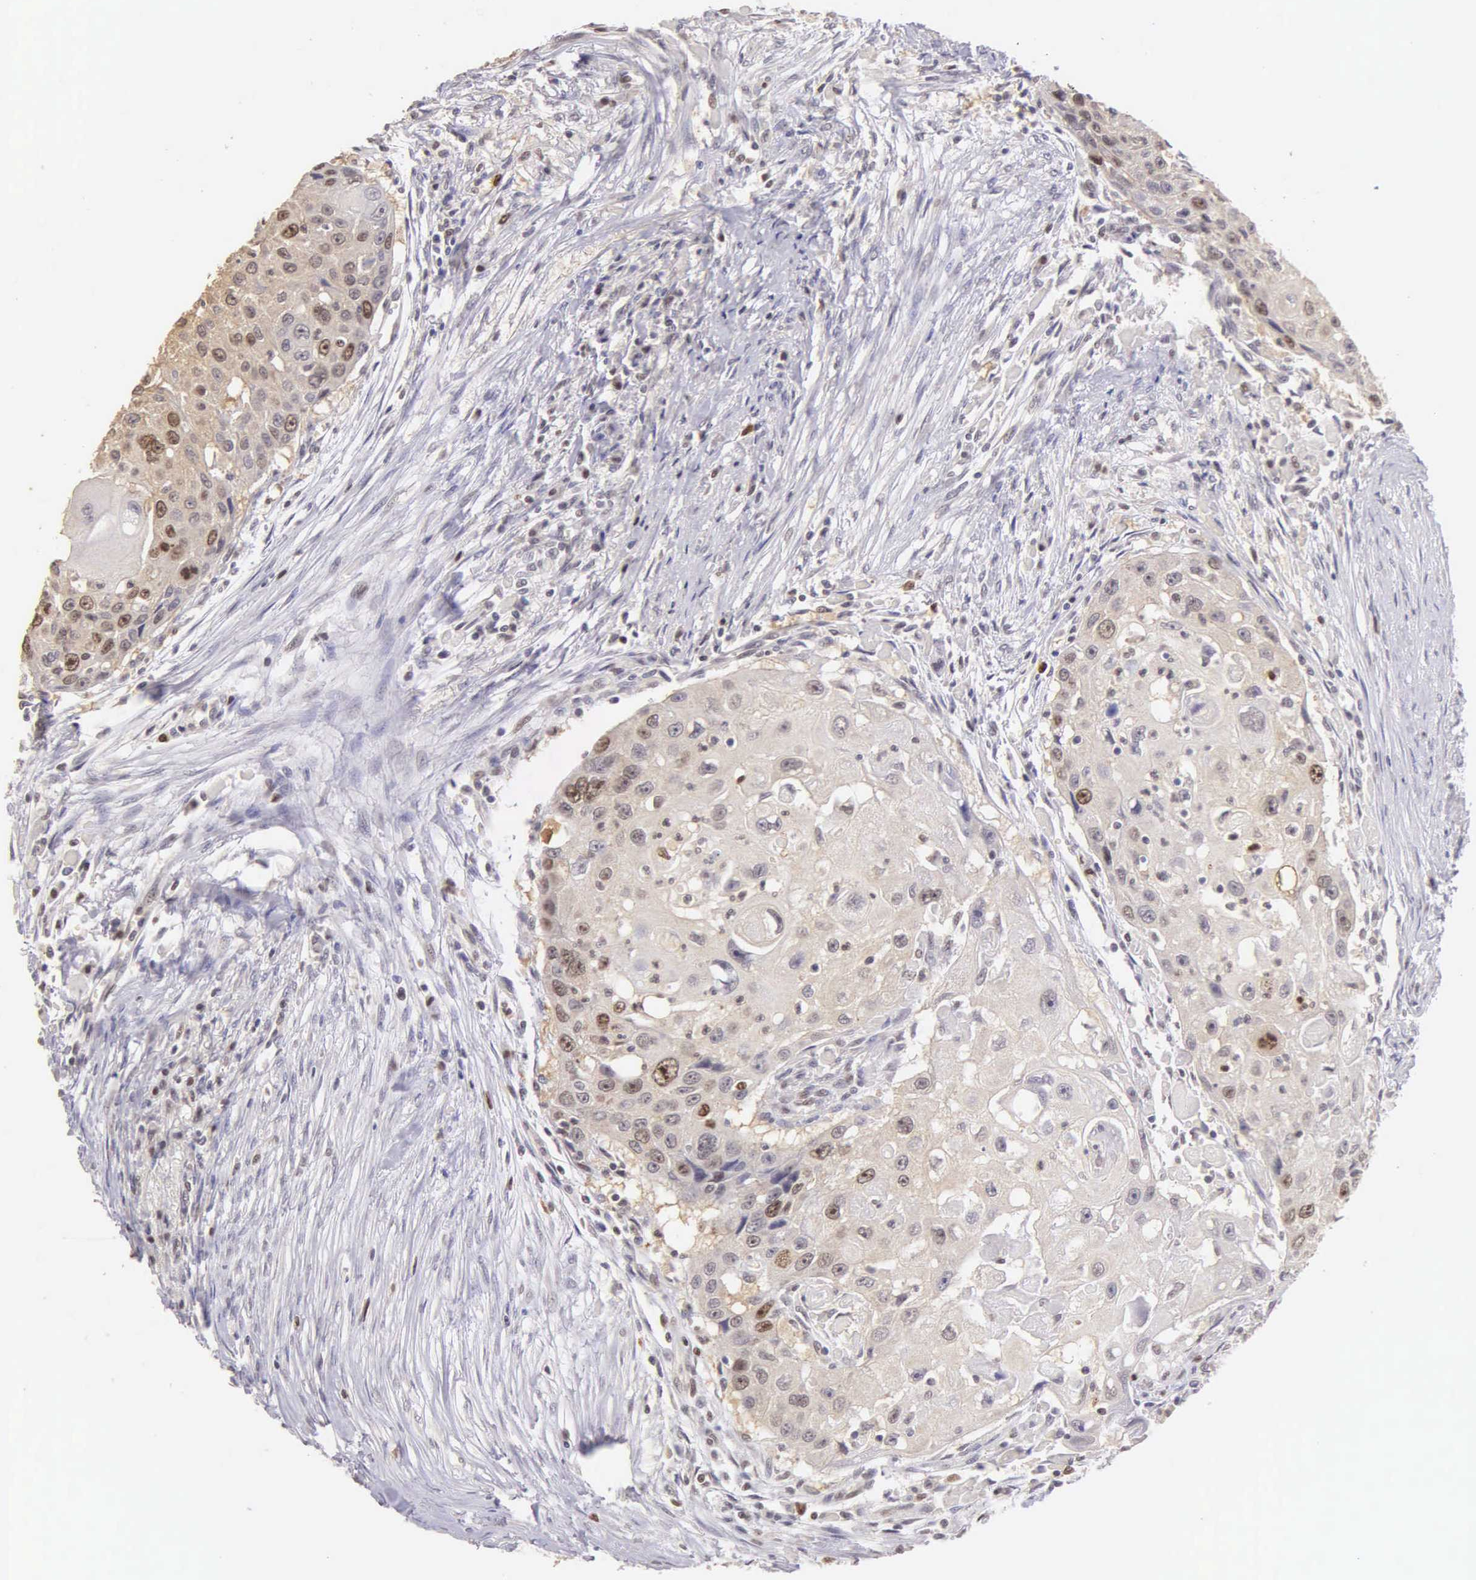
{"staining": {"intensity": "moderate", "quantity": "25%-75%", "location": "nuclear"}, "tissue": "head and neck cancer", "cell_type": "Tumor cells", "image_type": "cancer", "snomed": [{"axis": "morphology", "description": "Squamous cell carcinoma, NOS"}, {"axis": "topography", "description": "Head-Neck"}], "caption": "Moderate nuclear expression for a protein is present in approximately 25%-75% of tumor cells of head and neck cancer using IHC.", "gene": "MKI67", "patient": {"sex": "male", "age": 64}}